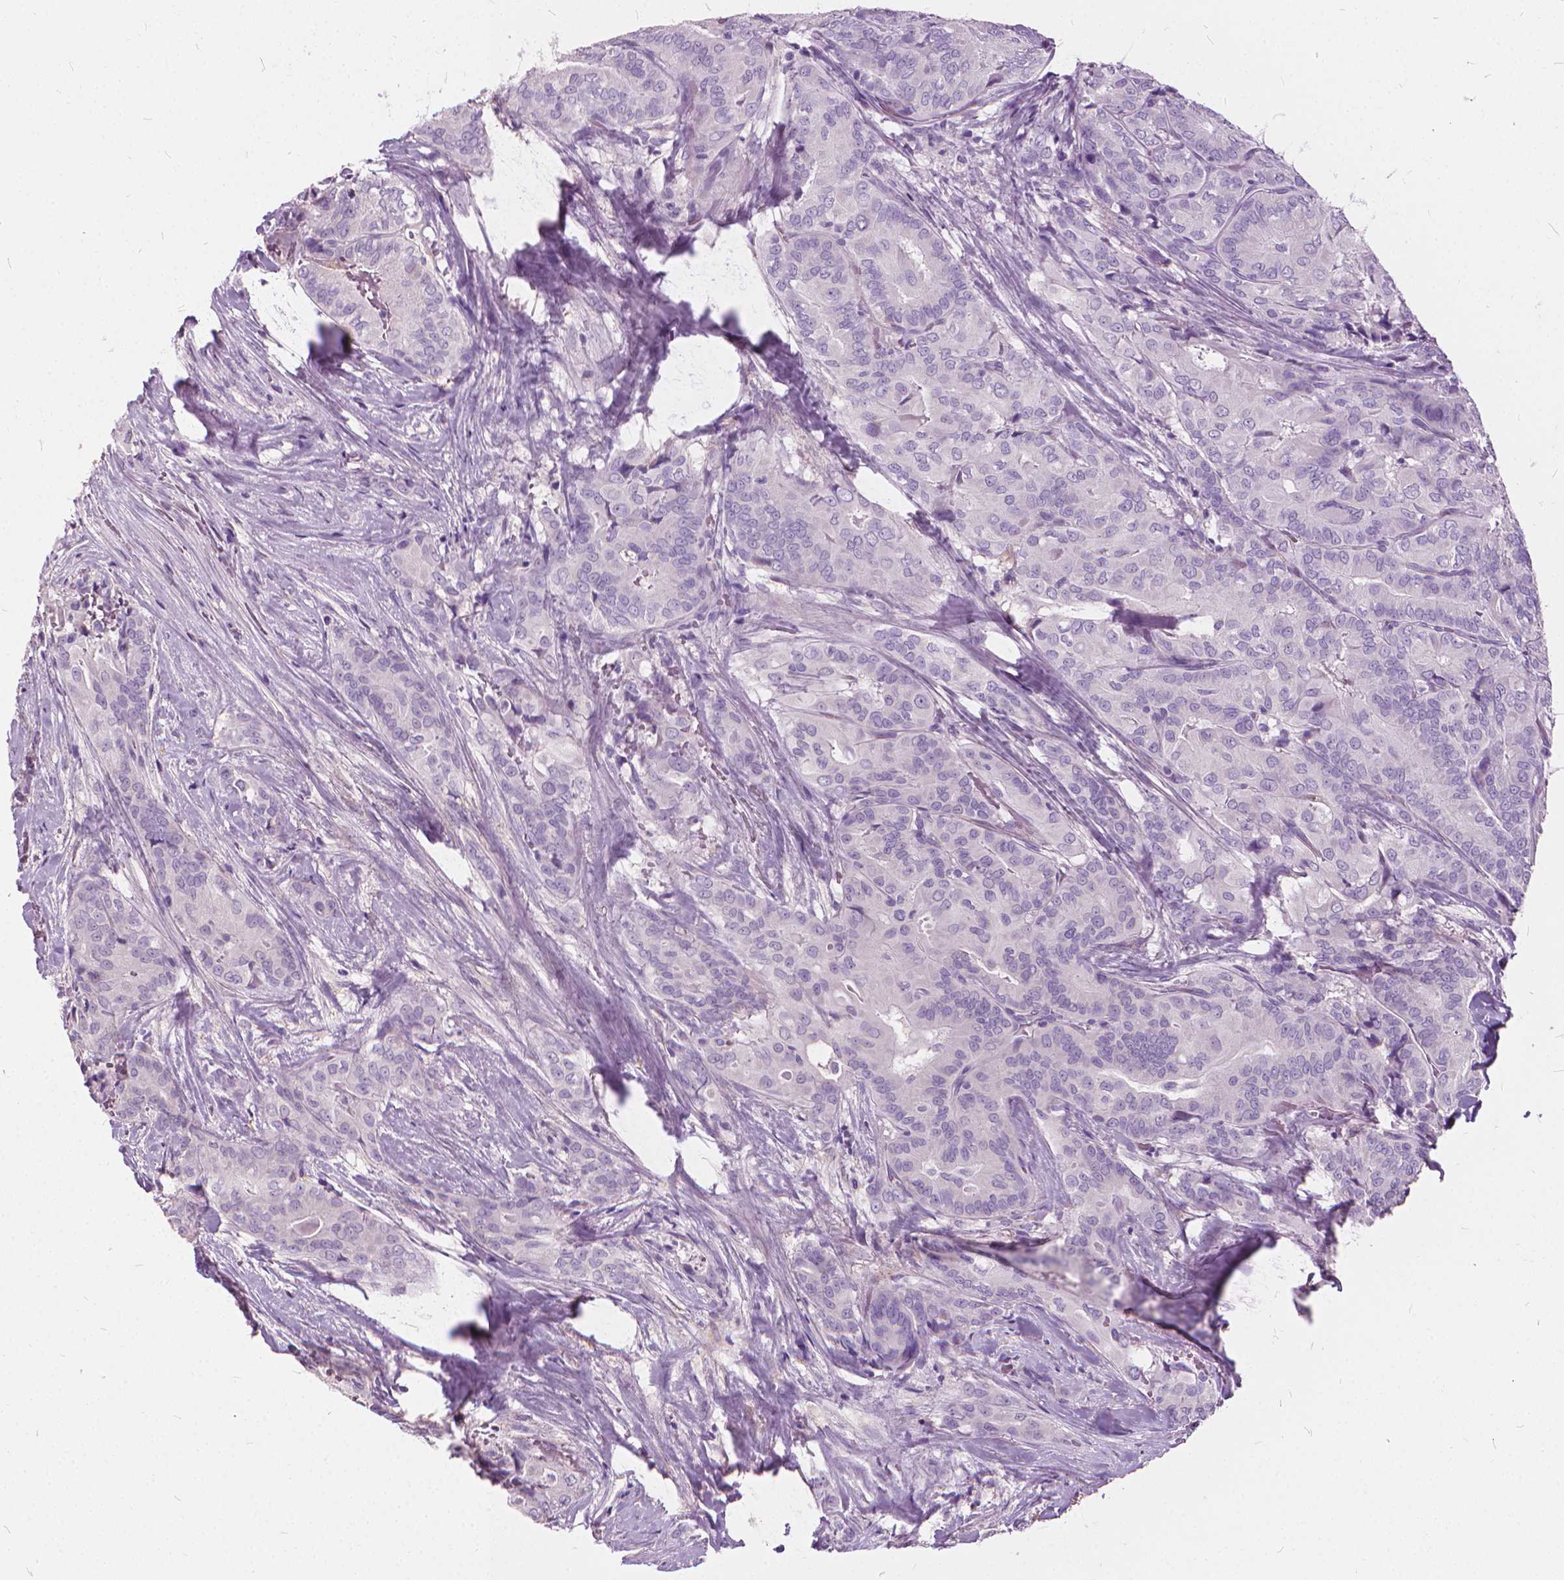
{"staining": {"intensity": "negative", "quantity": "none", "location": "none"}, "tissue": "thyroid cancer", "cell_type": "Tumor cells", "image_type": "cancer", "snomed": [{"axis": "morphology", "description": "Papillary adenocarcinoma, NOS"}, {"axis": "topography", "description": "Thyroid gland"}], "caption": "Thyroid cancer was stained to show a protein in brown. There is no significant staining in tumor cells.", "gene": "DNM1", "patient": {"sex": "male", "age": 61}}